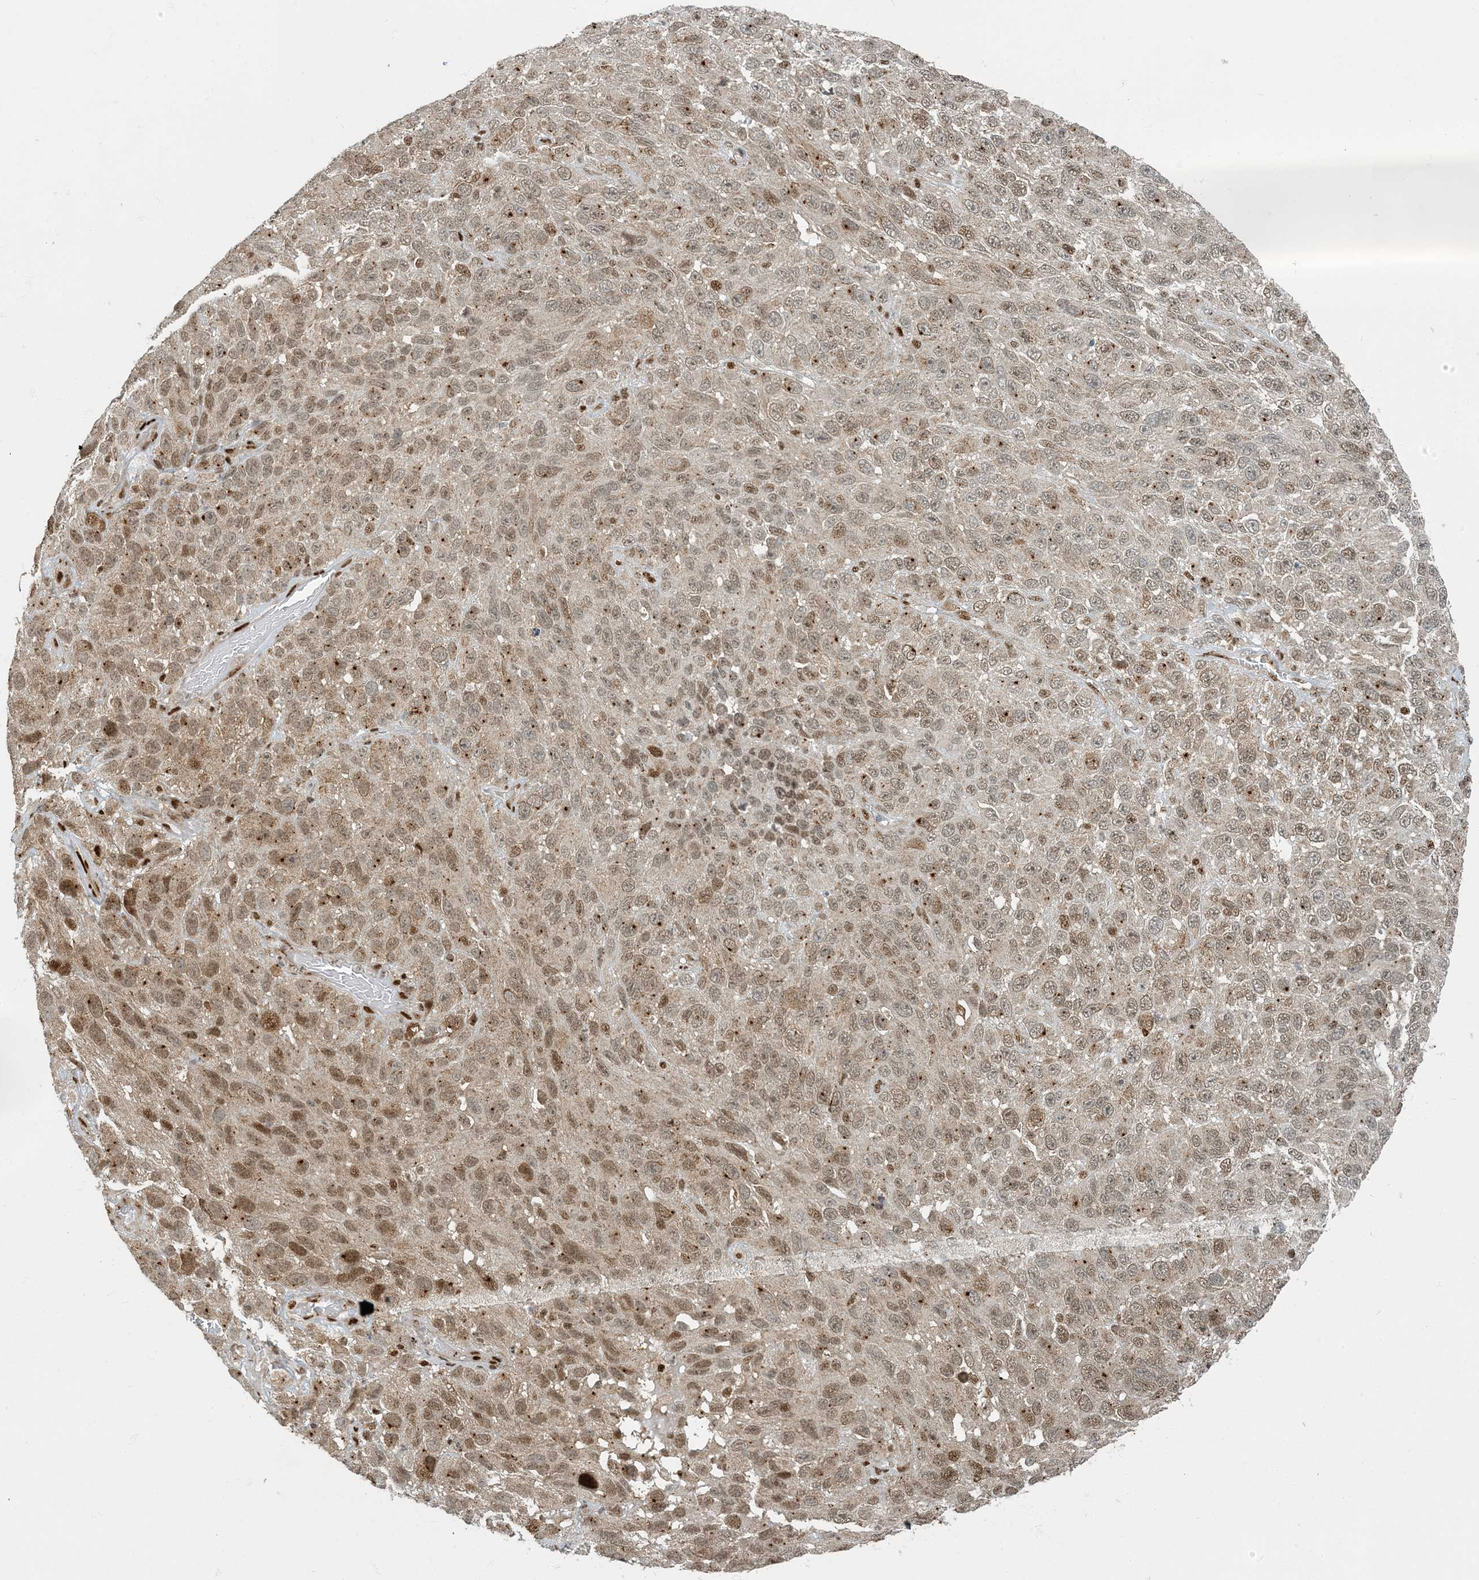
{"staining": {"intensity": "moderate", "quantity": "25%-75%", "location": "nuclear"}, "tissue": "melanoma", "cell_type": "Tumor cells", "image_type": "cancer", "snomed": [{"axis": "morphology", "description": "Malignant melanoma, NOS"}, {"axis": "topography", "description": "Skin"}], "caption": "Tumor cells display medium levels of moderate nuclear expression in approximately 25%-75% of cells in malignant melanoma.", "gene": "MBD1", "patient": {"sex": "female", "age": 96}}